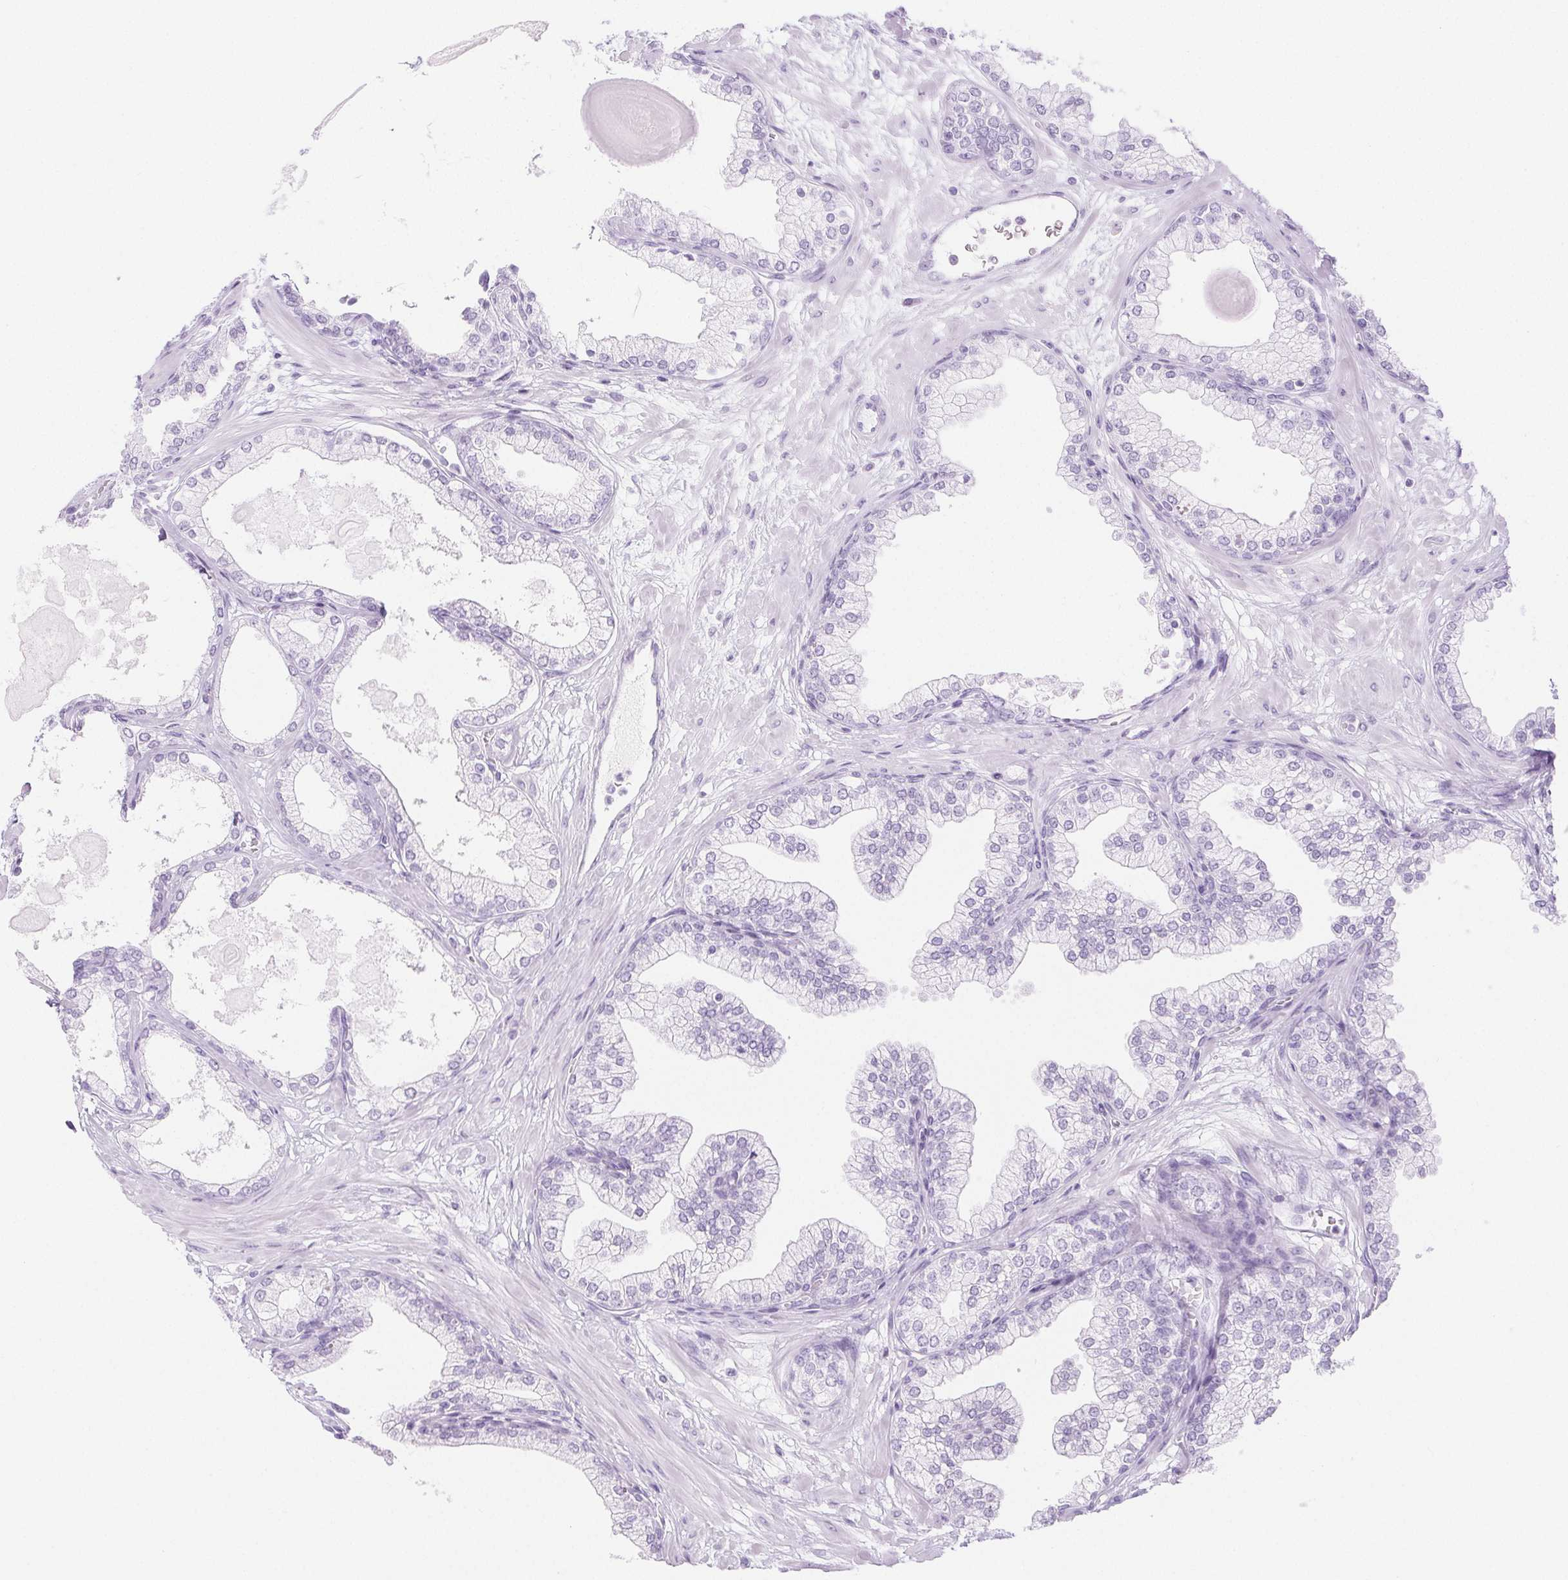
{"staining": {"intensity": "negative", "quantity": "none", "location": "none"}, "tissue": "prostate", "cell_type": "Glandular cells", "image_type": "normal", "snomed": [{"axis": "morphology", "description": "Normal tissue, NOS"}, {"axis": "topography", "description": "Prostate"}, {"axis": "topography", "description": "Peripheral nerve tissue"}], "caption": "Immunohistochemistry image of benign human prostate stained for a protein (brown), which shows no staining in glandular cells.", "gene": "PI3", "patient": {"sex": "male", "age": 61}}